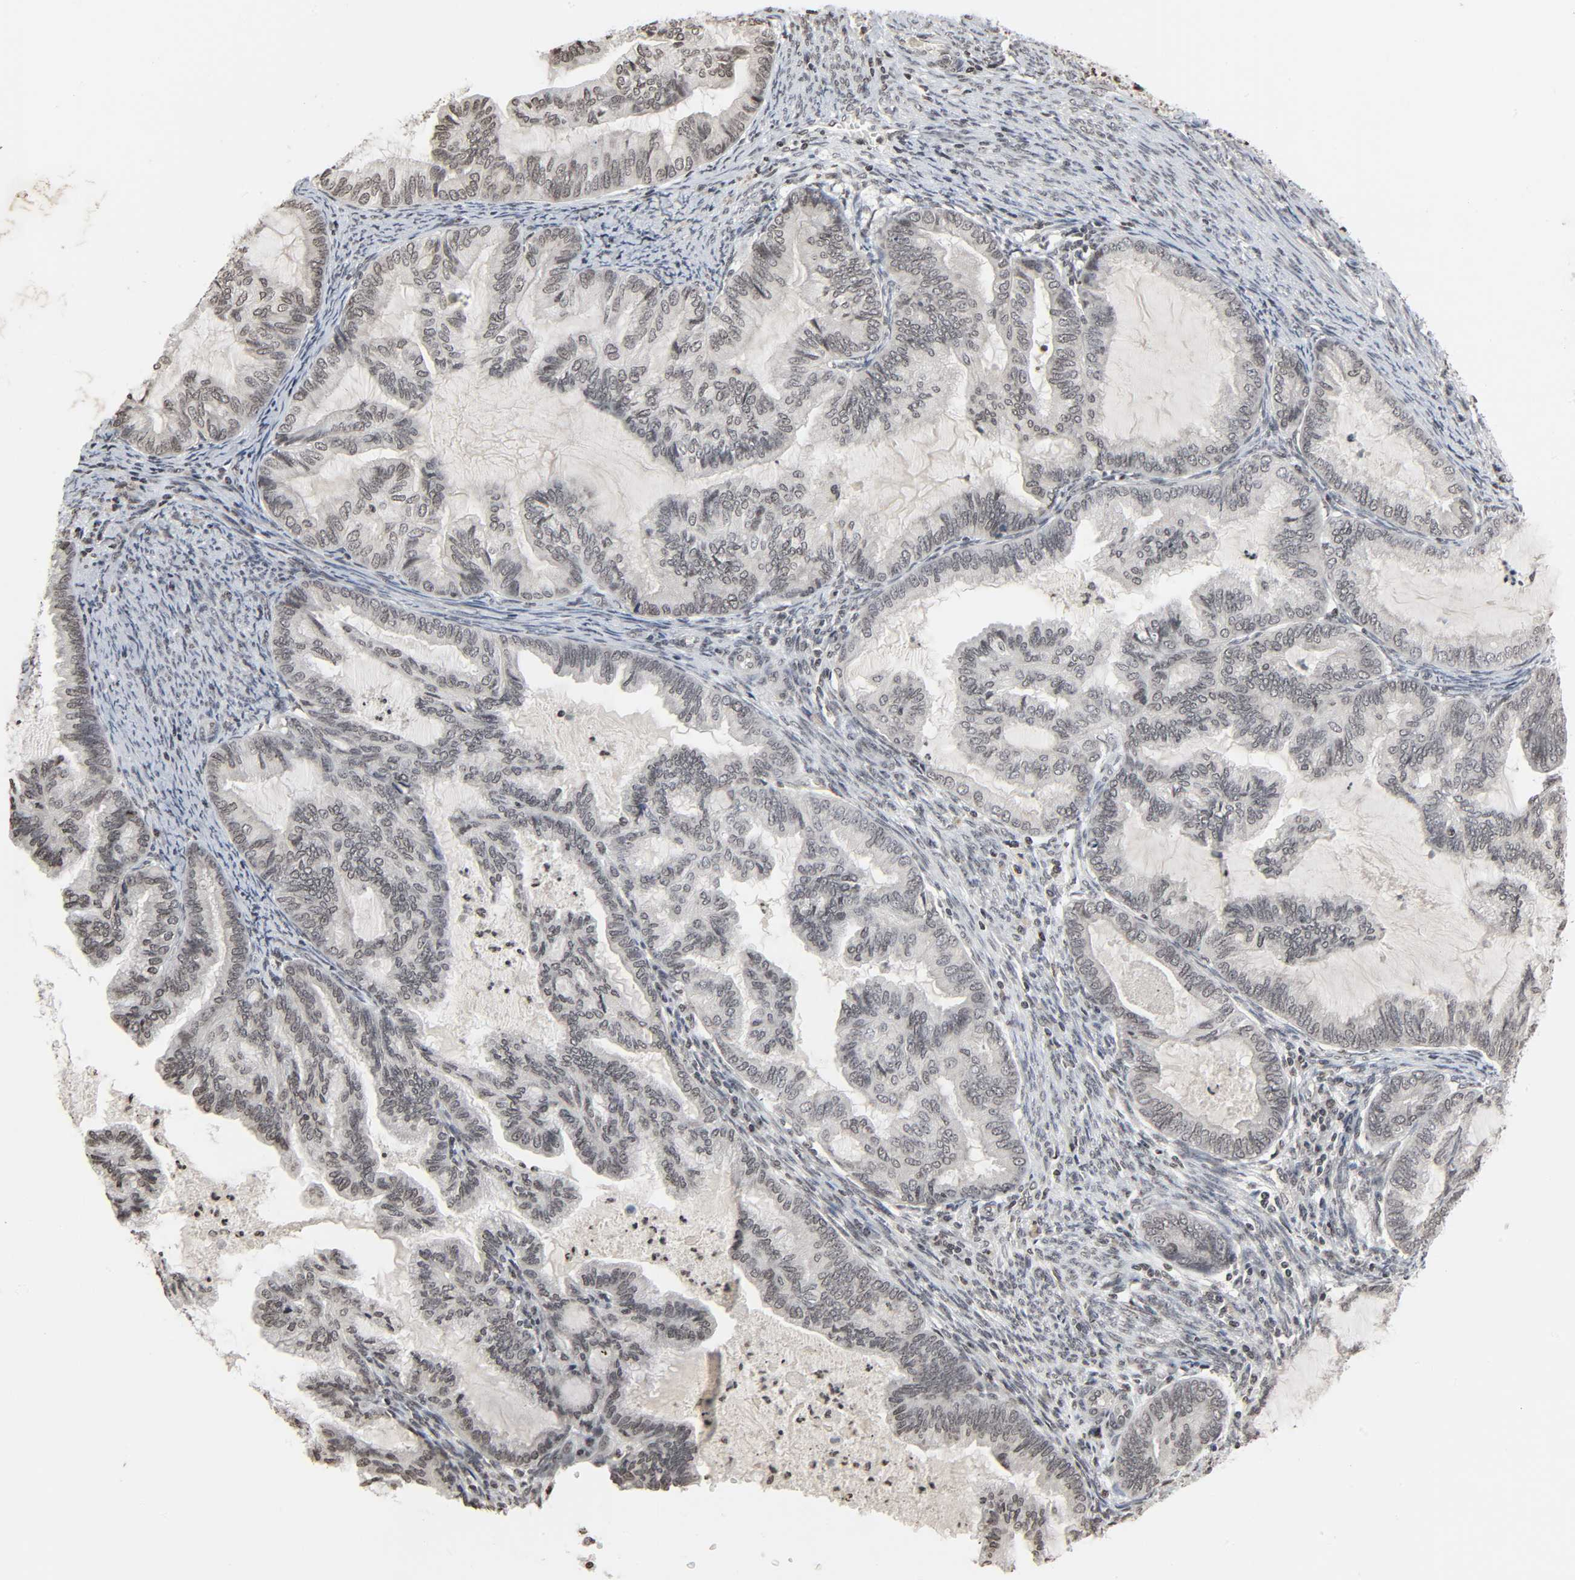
{"staining": {"intensity": "moderate", "quantity": ">75%", "location": "nuclear"}, "tissue": "cervical cancer", "cell_type": "Tumor cells", "image_type": "cancer", "snomed": [{"axis": "morphology", "description": "Normal tissue, NOS"}, {"axis": "morphology", "description": "Adenocarcinoma, NOS"}, {"axis": "topography", "description": "Cervix"}, {"axis": "topography", "description": "Endometrium"}], "caption": "Cervical cancer was stained to show a protein in brown. There is medium levels of moderate nuclear positivity in approximately >75% of tumor cells.", "gene": "ELAVL1", "patient": {"sex": "female", "age": 86}}